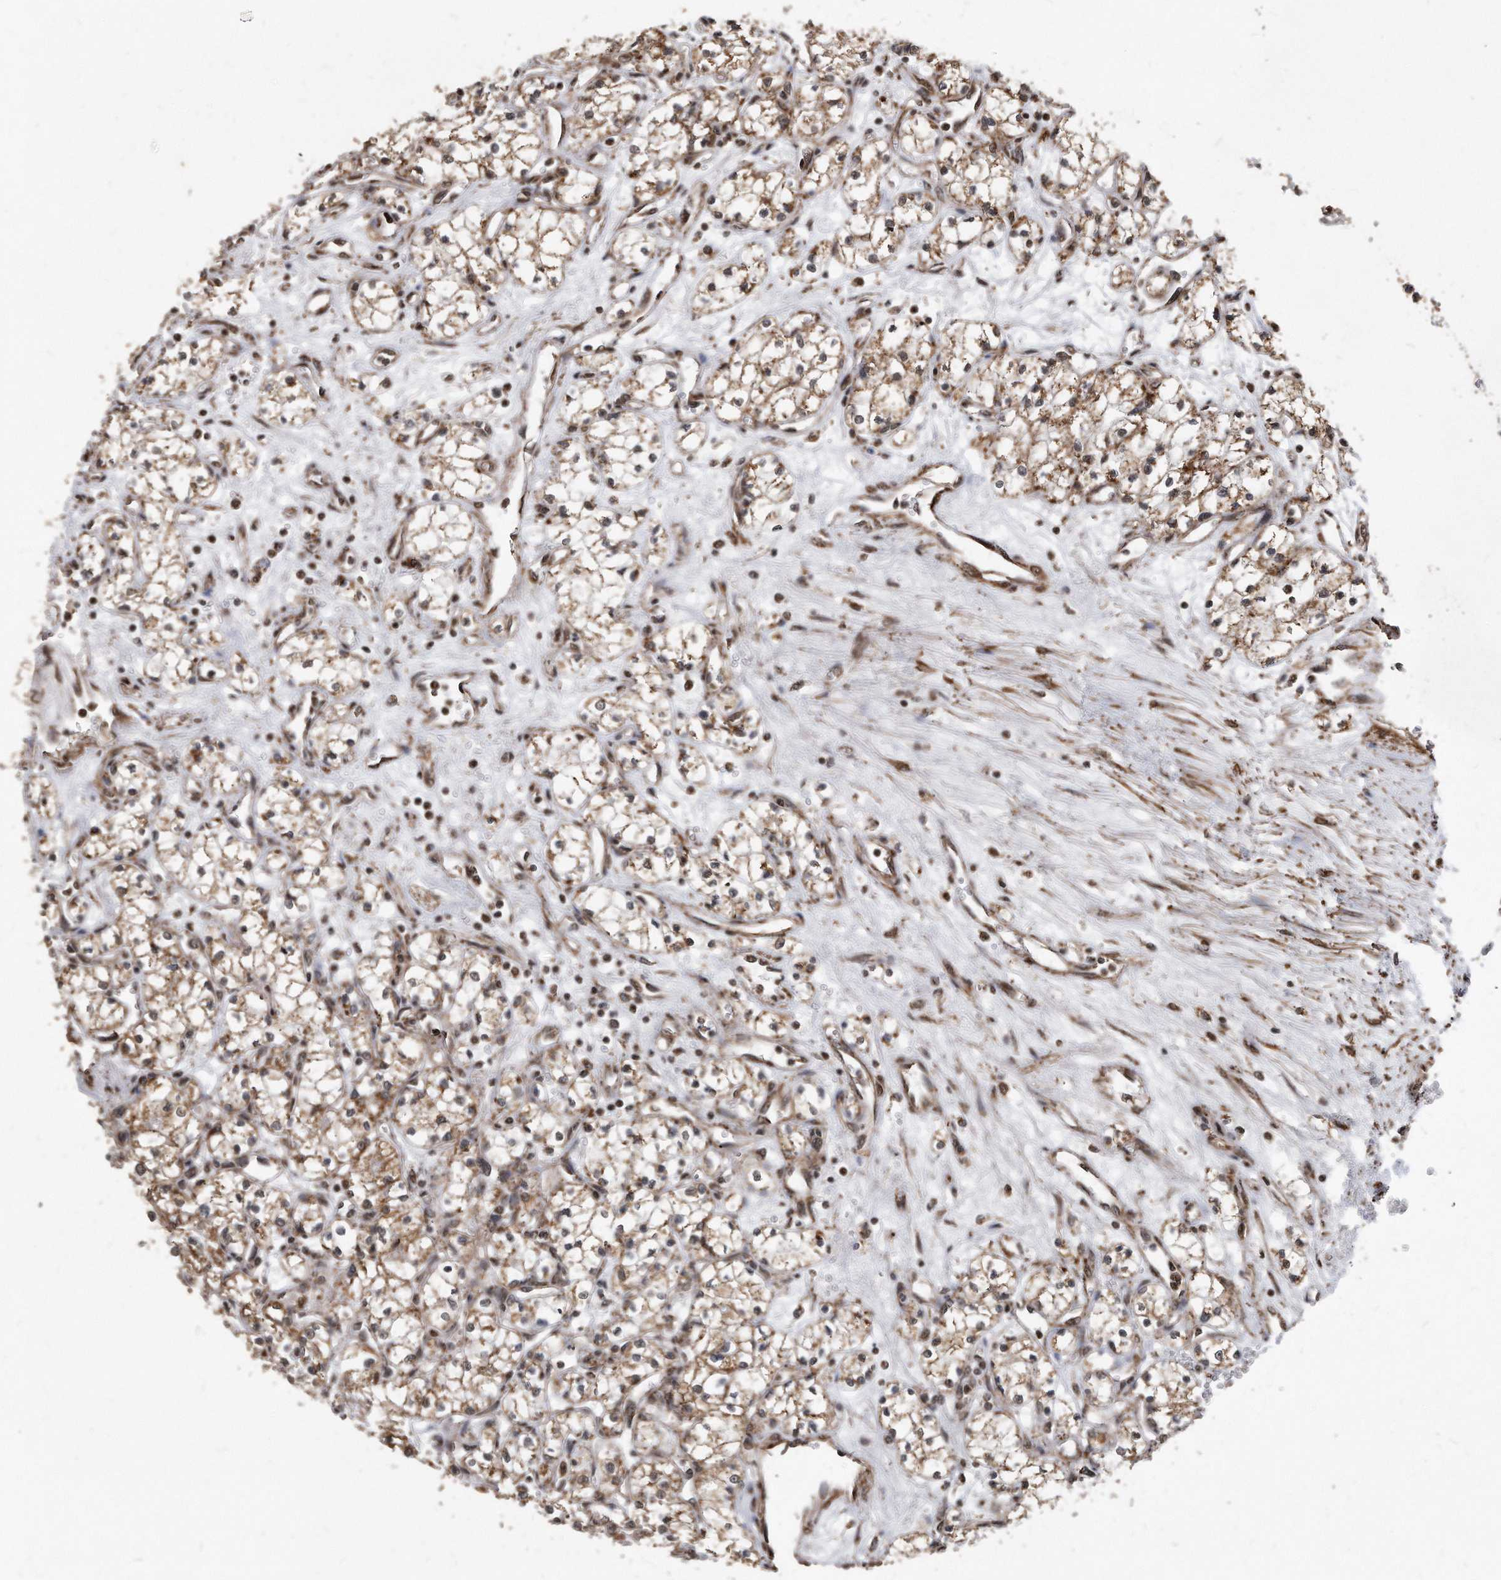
{"staining": {"intensity": "moderate", "quantity": ">75%", "location": "cytoplasmic/membranous"}, "tissue": "renal cancer", "cell_type": "Tumor cells", "image_type": "cancer", "snomed": [{"axis": "morphology", "description": "Adenocarcinoma, NOS"}, {"axis": "topography", "description": "Kidney"}], "caption": "An IHC micrograph of tumor tissue is shown. Protein staining in brown highlights moderate cytoplasmic/membranous positivity in renal adenocarcinoma within tumor cells. (DAB = brown stain, brightfield microscopy at high magnification).", "gene": "DUSP22", "patient": {"sex": "male", "age": 59}}